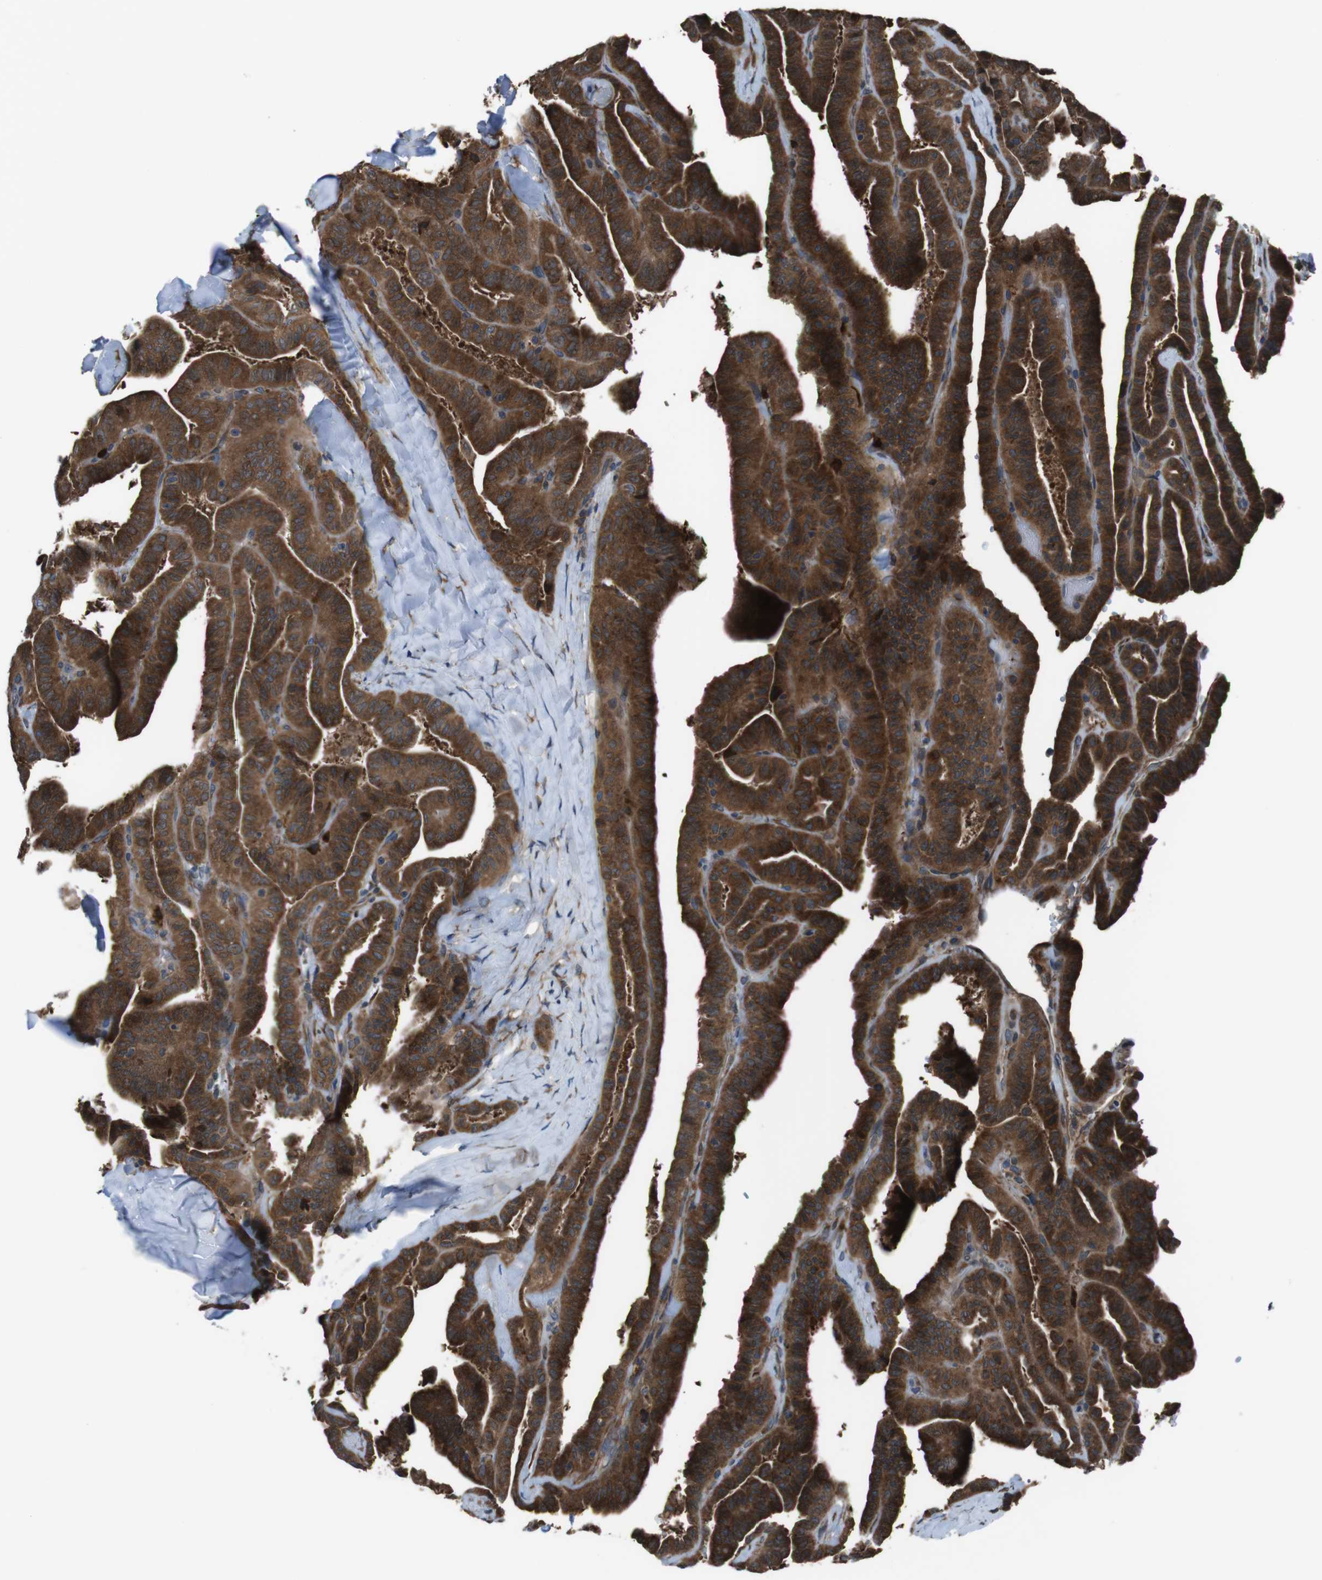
{"staining": {"intensity": "strong", "quantity": ">75%", "location": "cytoplasmic/membranous"}, "tissue": "thyroid cancer", "cell_type": "Tumor cells", "image_type": "cancer", "snomed": [{"axis": "morphology", "description": "Papillary adenocarcinoma, NOS"}, {"axis": "topography", "description": "Thyroid gland"}], "caption": "An image of human papillary adenocarcinoma (thyroid) stained for a protein demonstrates strong cytoplasmic/membranous brown staining in tumor cells.", "gene": "SSR3", "patient": {"sex": "male", "age": 77}}